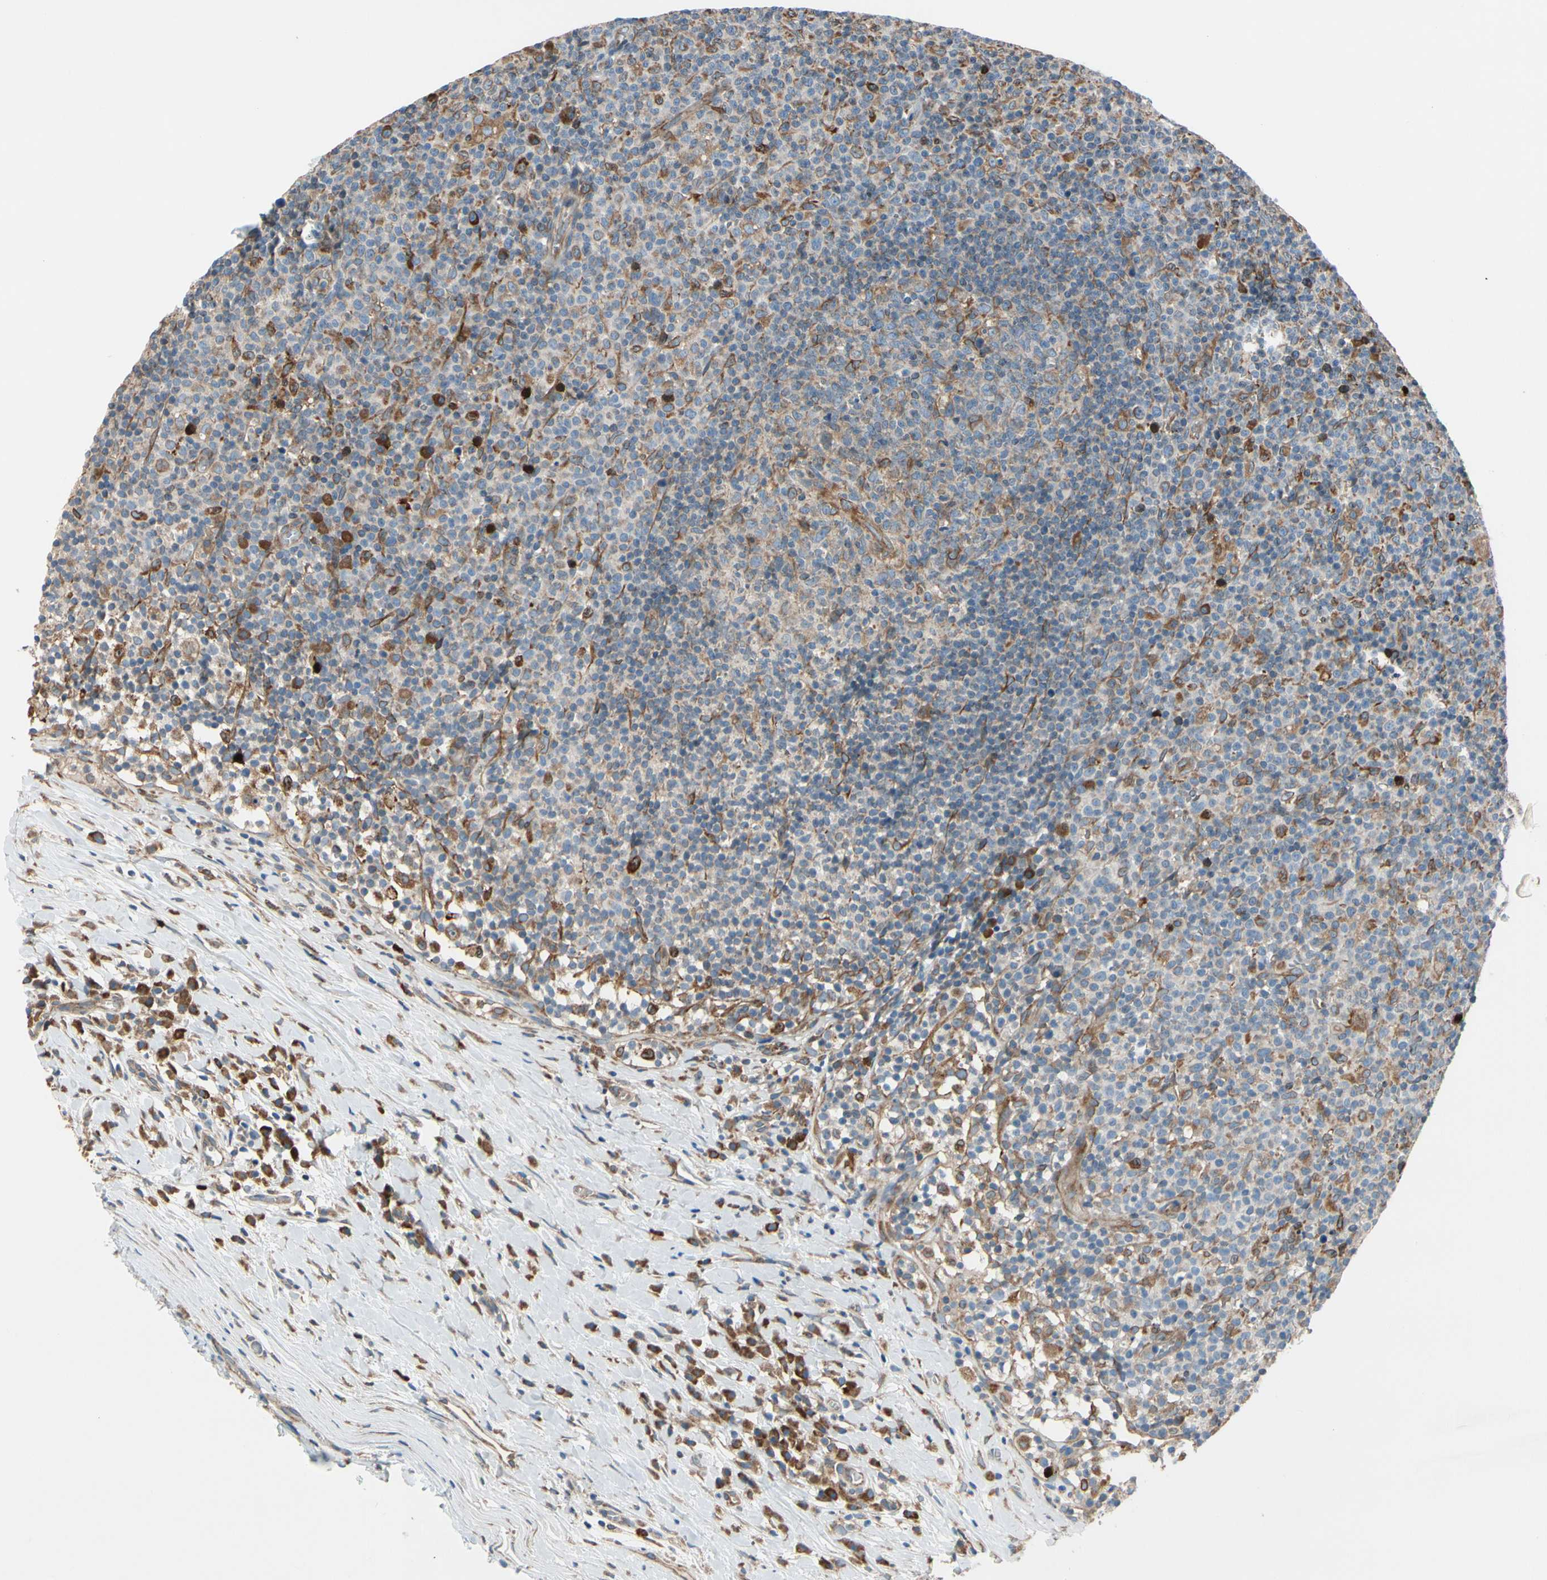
{"staining": {"intensity": "moderate", "quantity": "<25%", "location": "cytoplasmic/membranous"}, "tissue": "lymph node", "cell_type": "Germinal center cells", "image_type": "normal", "snomed": [{"axis": "morphology", "description": "Normal tissue, NOS"}, {"axis": "morphology", "description": "Inflammation, NOS"}, {"axis": "topography", "description": "Lymph node"}], "caption": "Brown immunohistochemical staining in unremarkable human lymph node exhibits moderate cytoplasmic/membranous staining in approximately <25% of germinal center cells.", "gene": "CLCC1", "patient": {"sex": "male", "age": 55}}